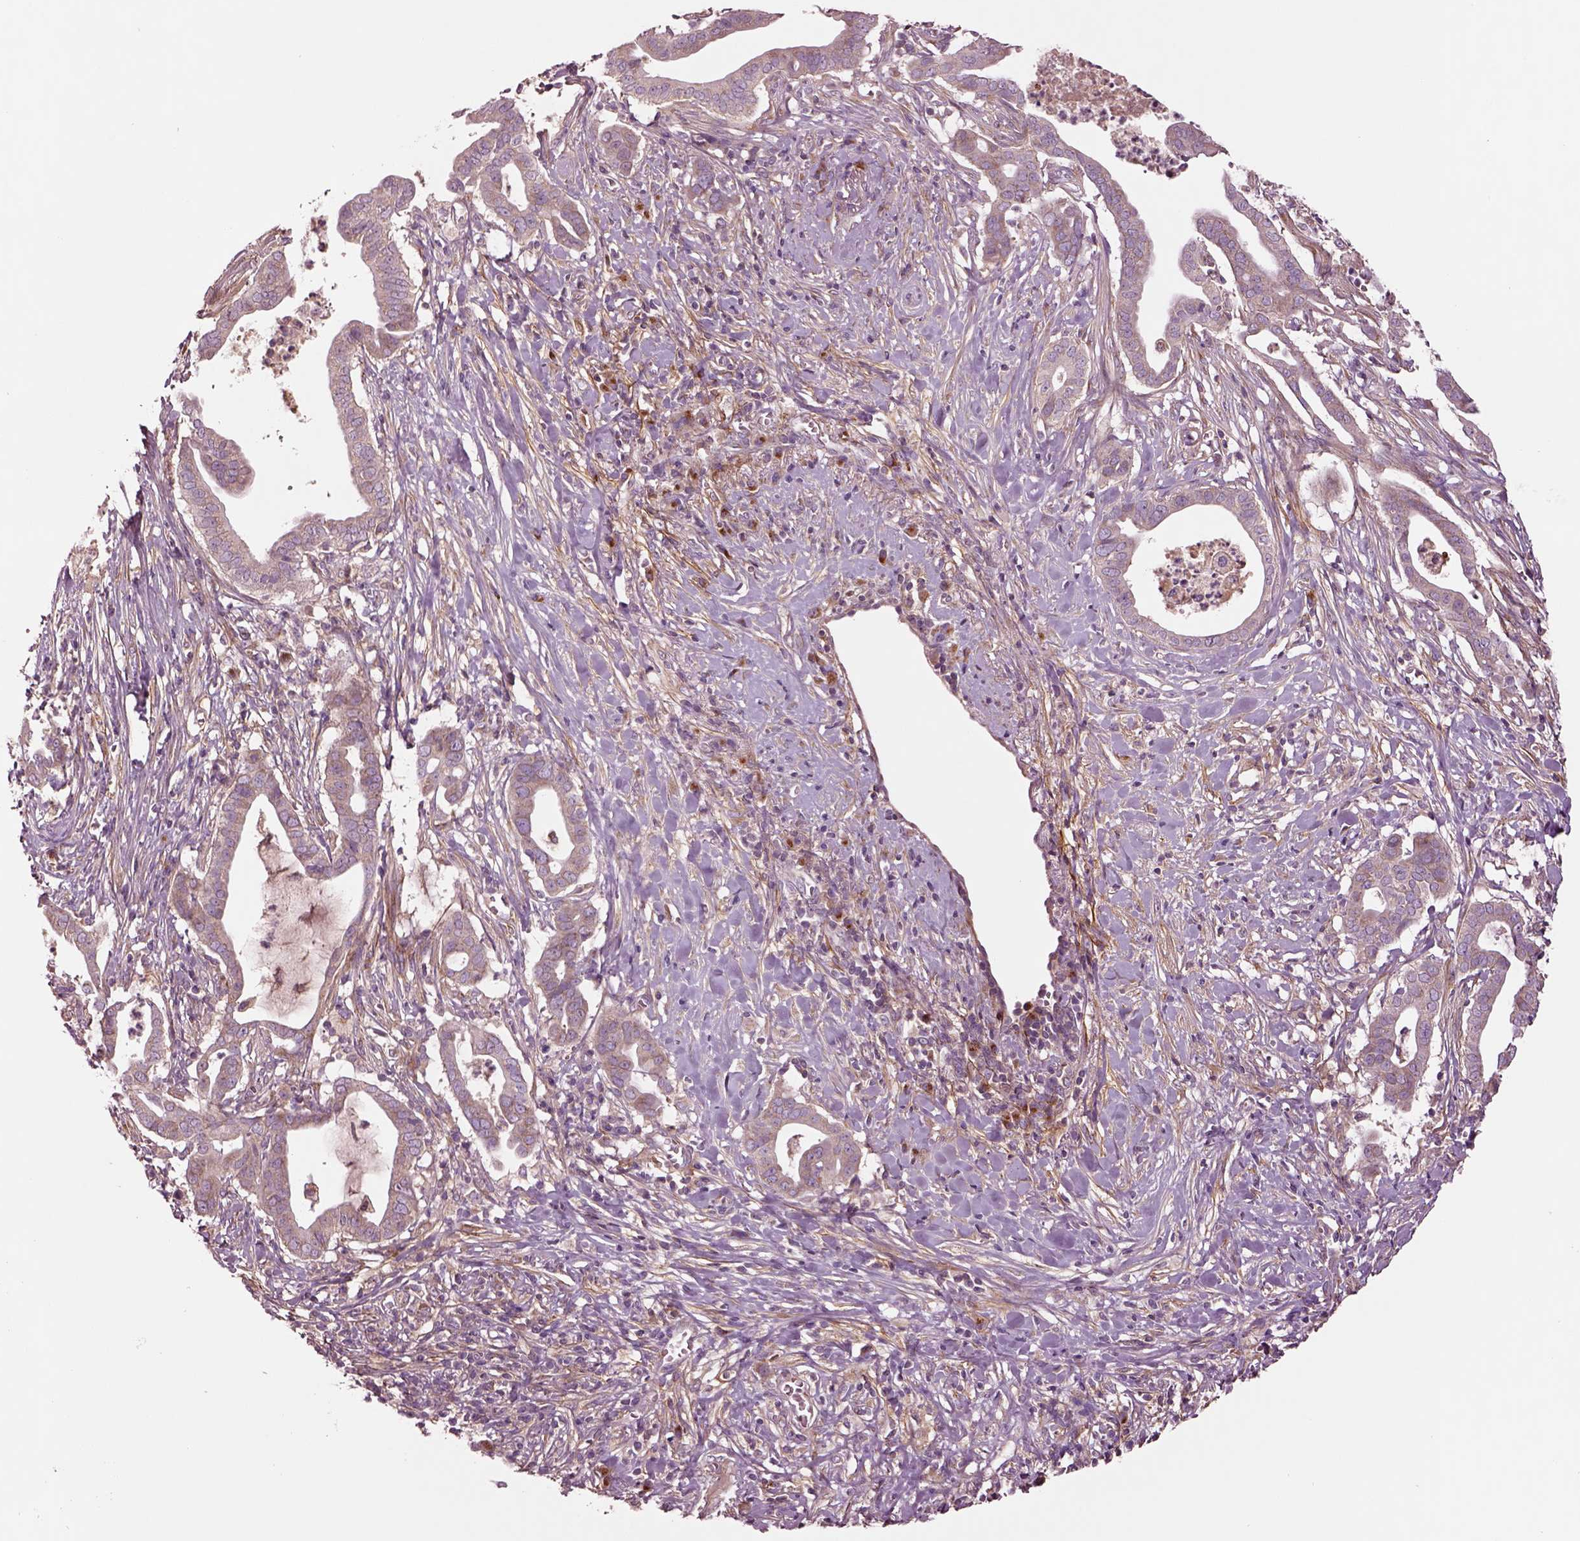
{"staining": {"intensity": "moderate", "quantity": ">75%", "location": "cytoplasmic/membranous"}, "tissue": "pancreatic cancer", "cell_type": "Tumor cells", "image_type": "cancer", "snomed": [{"axis": "morphology", "description": "Adenocarcinoma, NOS"}, {"axis": "topography", "description": "Pancreas"}], "caption": "Protein expression by IHC demonstrates moderate cytoplasmic/membranous expression in approximately >75% of tumor cells in pancreatic cancer (adenocarcinoma). (Stains: DAB in brown, nuclei in blue, Microscopy: brightfield microscopy at high magnification).", "gene": "SEC23A", "patient": {"sex": "male", "age": 61}}